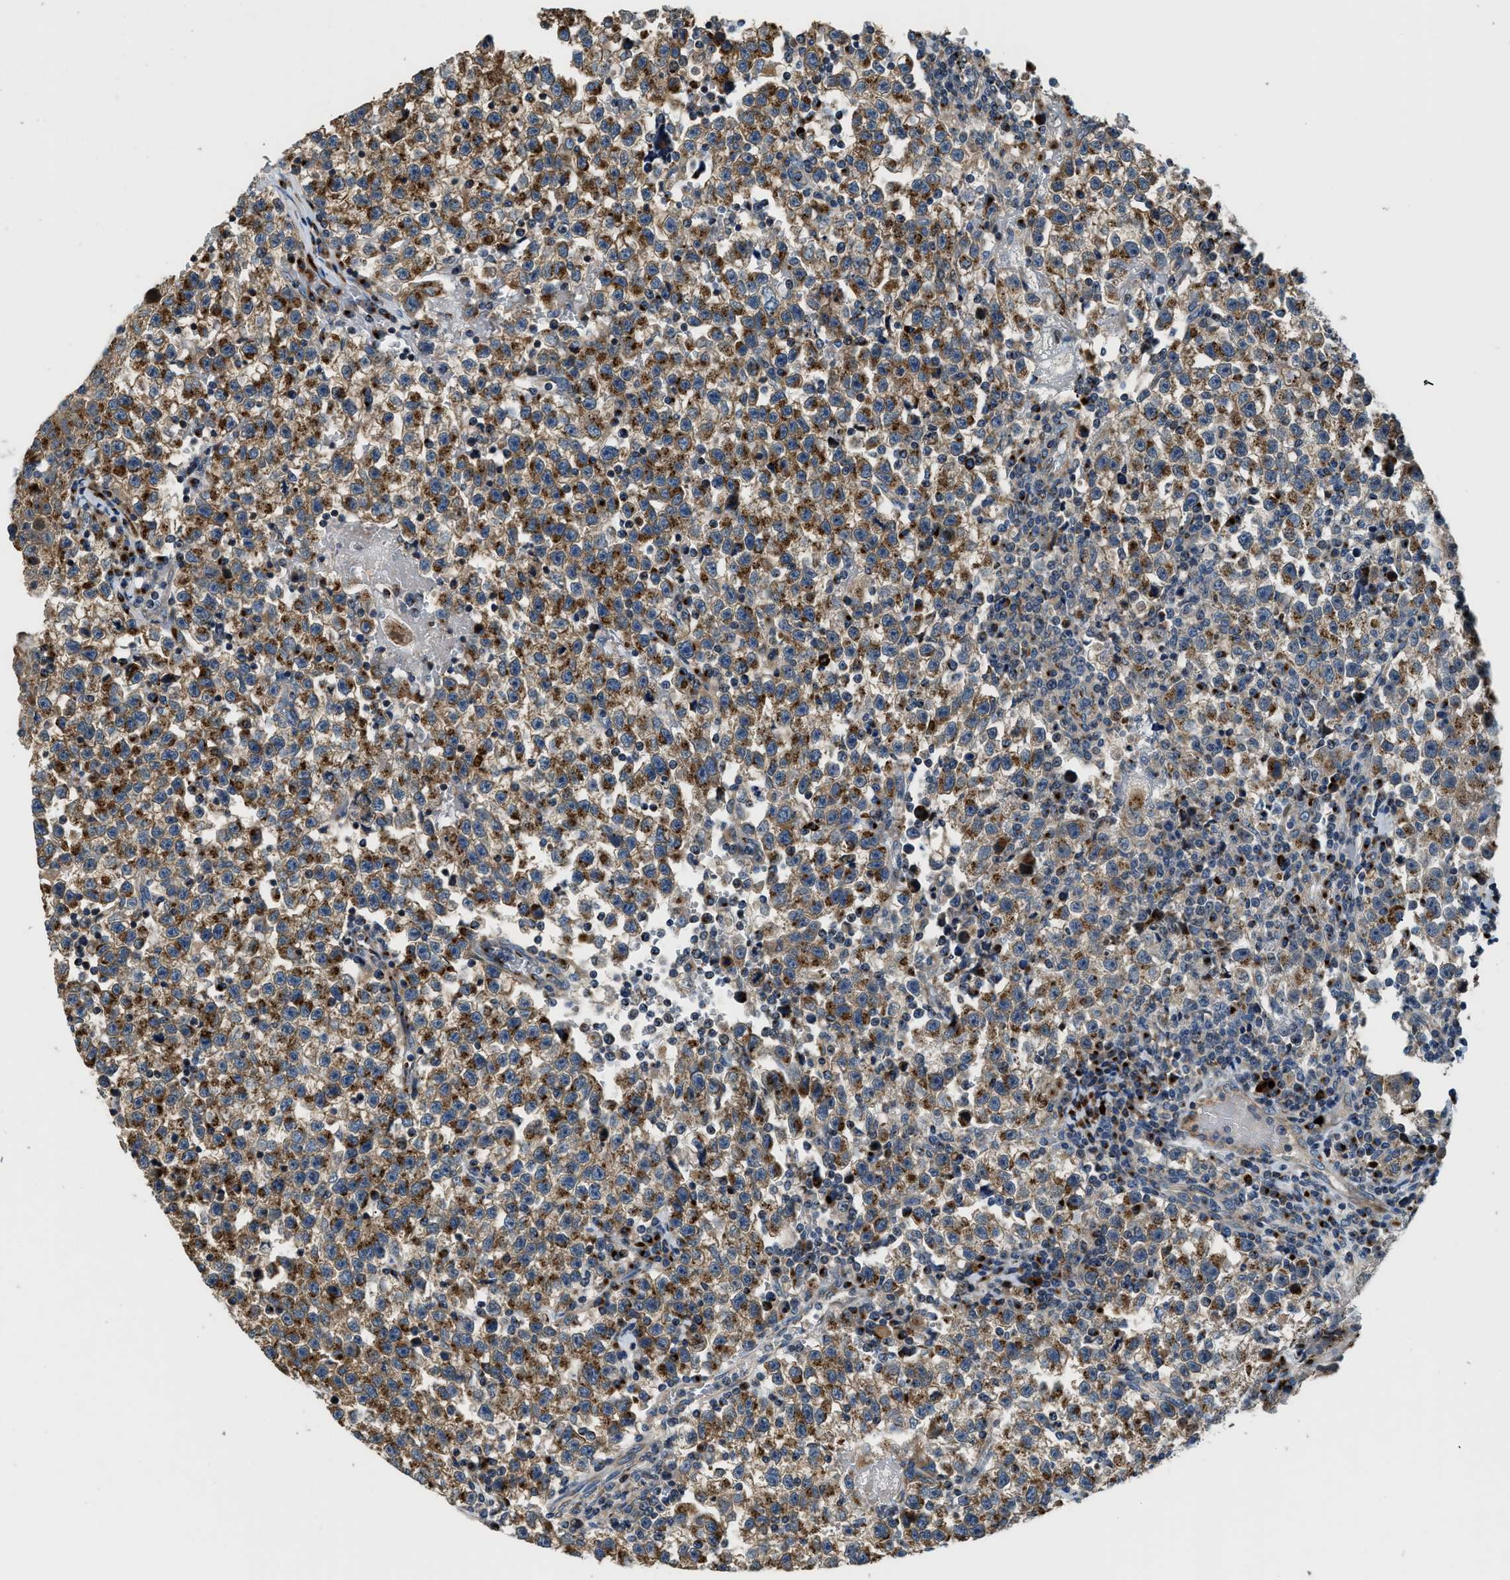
{"staining": {"intensity": "strong", "quantity": ">75%", "location": "cytoplasmic/membranous"}, "tissue": "testis cancer", "cell_type": "Tumor cells", "image_type": "cancer", "snomed": [{"axis": "morphology", "description": "Seminoma, NOS"}, {"axis": "topography", "description": "Testis"}], "caption": "This is a photomicrograph of IHC staining of seminoma (testis), which shows strong positivity in the cytoplasmic/membranous of tumor cells.", "gene": "FUT8", "patient": {"sex": "male", "age": 22}}